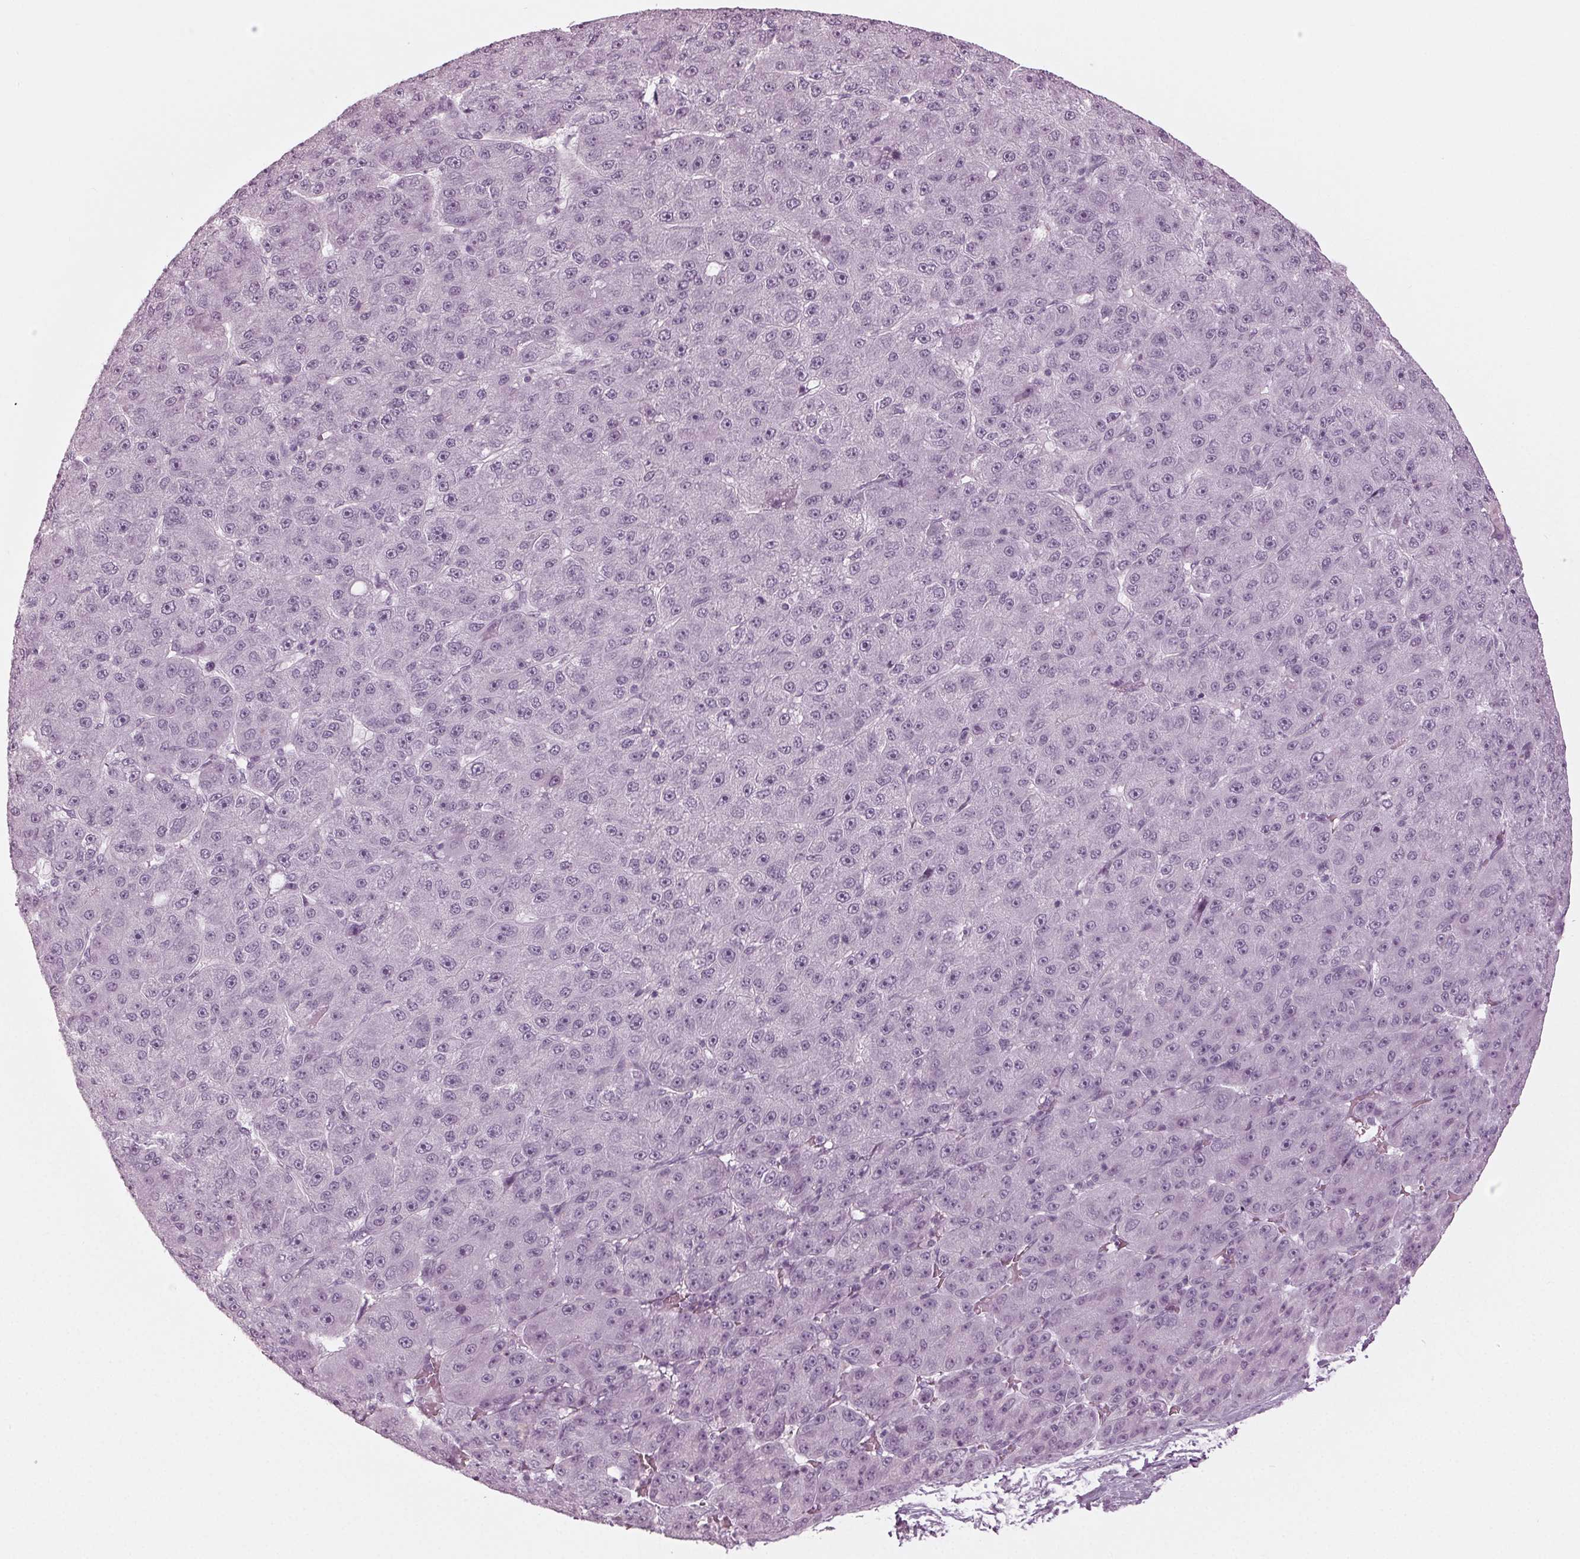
{"staining": {"intensity": "negative", "quantity": "none", "location": "none"}, "tissue": "liver cancer", "cell_type": "Tumor cells", "image_type": "cancer", "snomed": [{"axis": "morphology", "description": "Carcinoma, Hepatocellular, NOS"}, {"axis": "topography", "description": "Liver"}], "caption": "Immunohistochemical staining of hepatocellular carcinoma (liver) displays no significant staining in tumor cells.", "gene": "KRT28", "patient": {"sex": "male", "age": 67}}